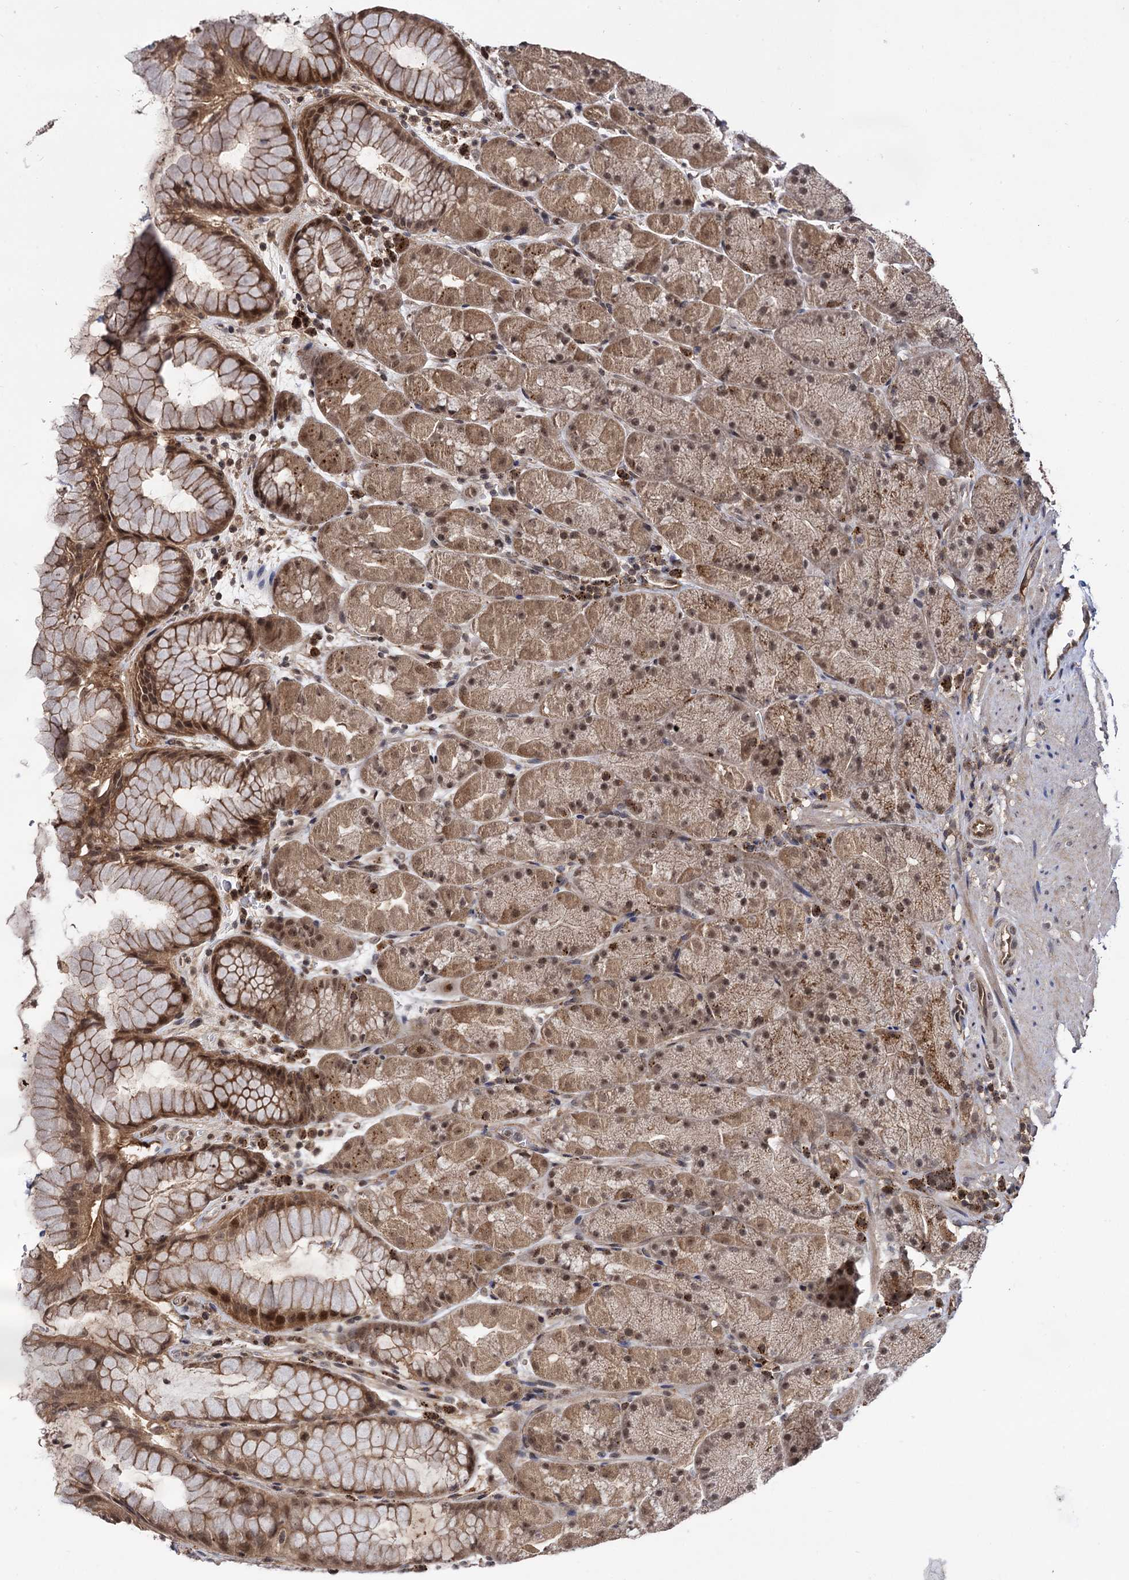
{"staining": {"intensity": "moderate", "quantity": ">75%", "location": "cytoplasmic/membranous,nuclear"}, "tissue": "stomach", "cell_type": "Glandular cells", "image_type": "normal", "snomed": [{"axis": "morphology", "description": "Normal tissue, NOS"}, {"axis": "topography", "description": "Stomach, upper"}, {"axis": "topography", "description": "Stomach, lower"}], "caption": "High-power microscopy captured an IHC histopathology image of benign stomach, revealing moderate cytoplasmic/membranous,nuclear staining in approximately >75% of glandular cells. Immunohistochemistry (ihc) stains the protein of interest in brown and the nuclei are stained blue.", "gene": "MICAL2", "patient": {"sex": "male", "age": 67}}